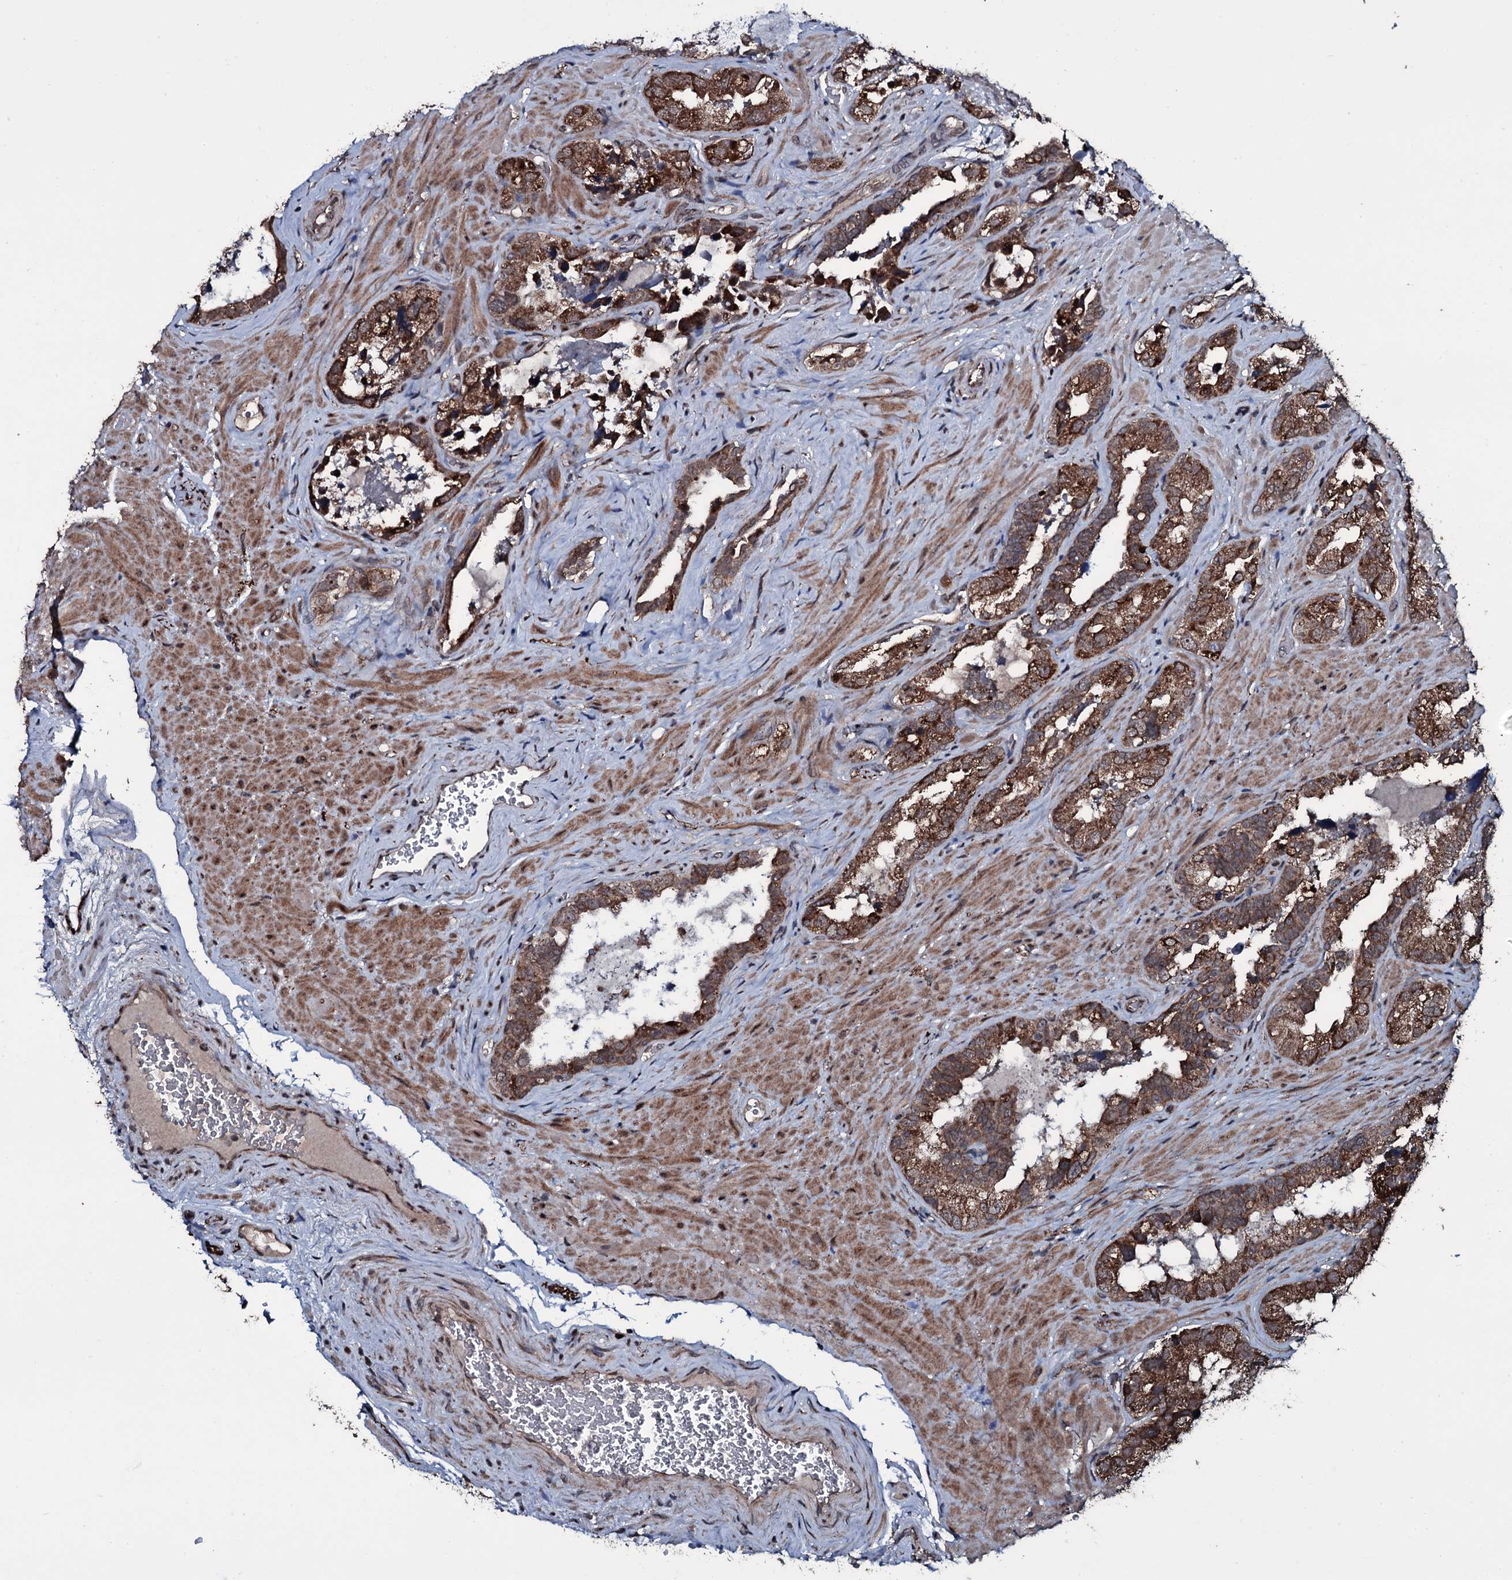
{"staining": {"intensity": "moderate", "quantity": ">75%", "location": "cytoplasmic/membranous"}, "tissue": "seminal vesicle", "cell_type": "Glandular cells", "image_type": "normal", "snomed": [{"axis": "morphology", "description": "Normal tissue, NOS"}, {"axis": "topography", "description": "Seminal veicle"}, {"axis": "topography", "description": "Peripheral nerve tissue"}], "caption": "About >75% of glandular cells in benign seminal vesicle display moderate cytoplasmic/membranous protein expression as visualized by brown immunohistochemical staining.", "gene": "MRPS31", "patient": {"sex": "male", "age": 67}}